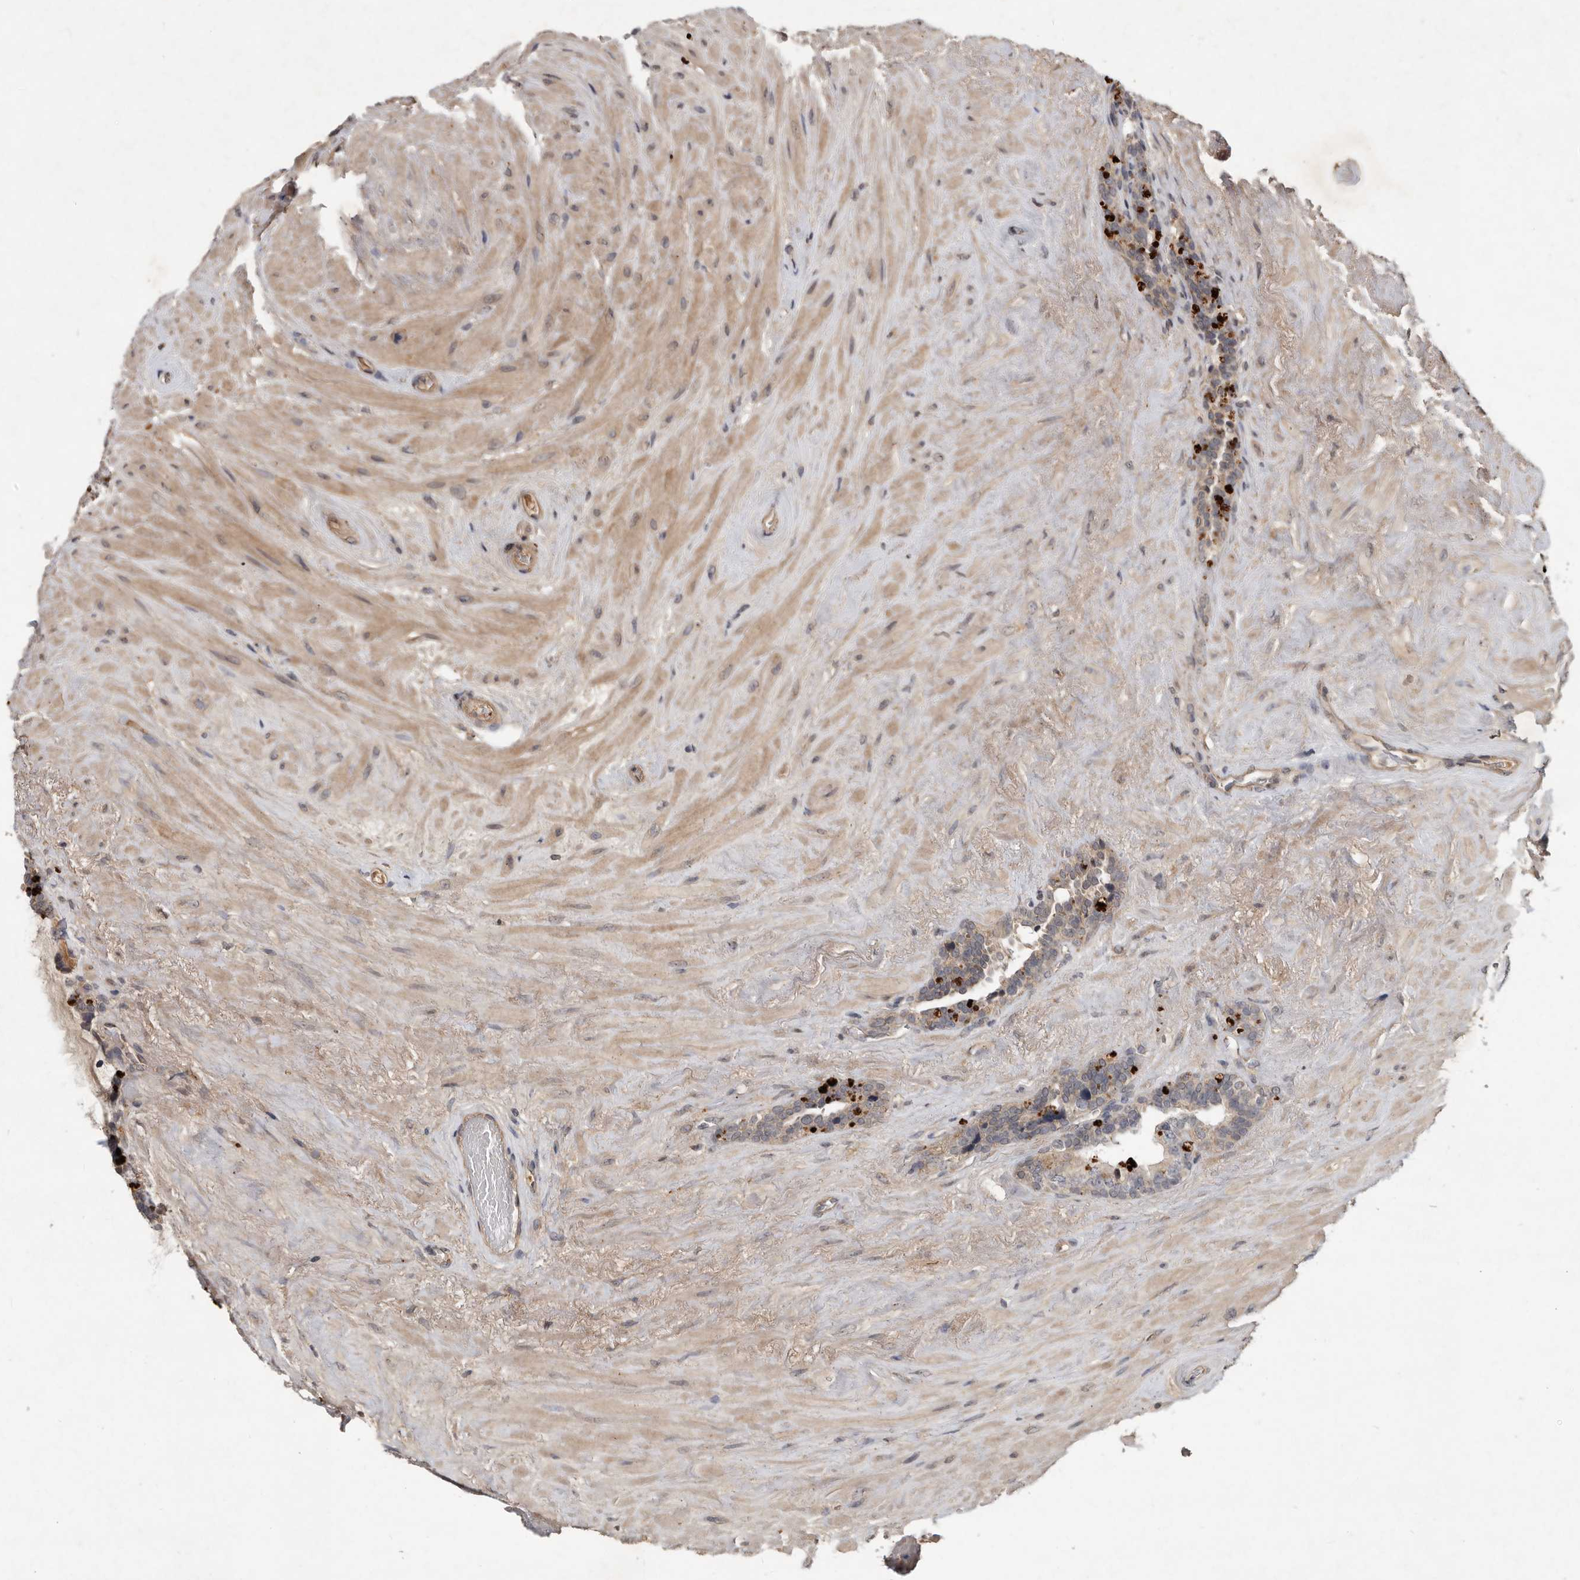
{"staining": {"intensity": "weak", "quantity": "25%-75%", "location": "cytoplasmic/membranous"}, "tissue": "seminal vesicle", "cell_type": "Glandular cells", "image_type": "normal", "snomed": [{"axis": "morphology", "description": "Normal tissue, NOS"}, {"axis": "topography", "description": "Seminal veicle"}], "caption": "Protein staining of unremarkable seminal vesicle displays weak cytoplasmic/membranous expression in approximately 25%-75% of glandular cells. (IHC, brightfield microscopy, high magnification).", "gene": "DNAJC28", "patient": {"sex": "male", "age": 80}}